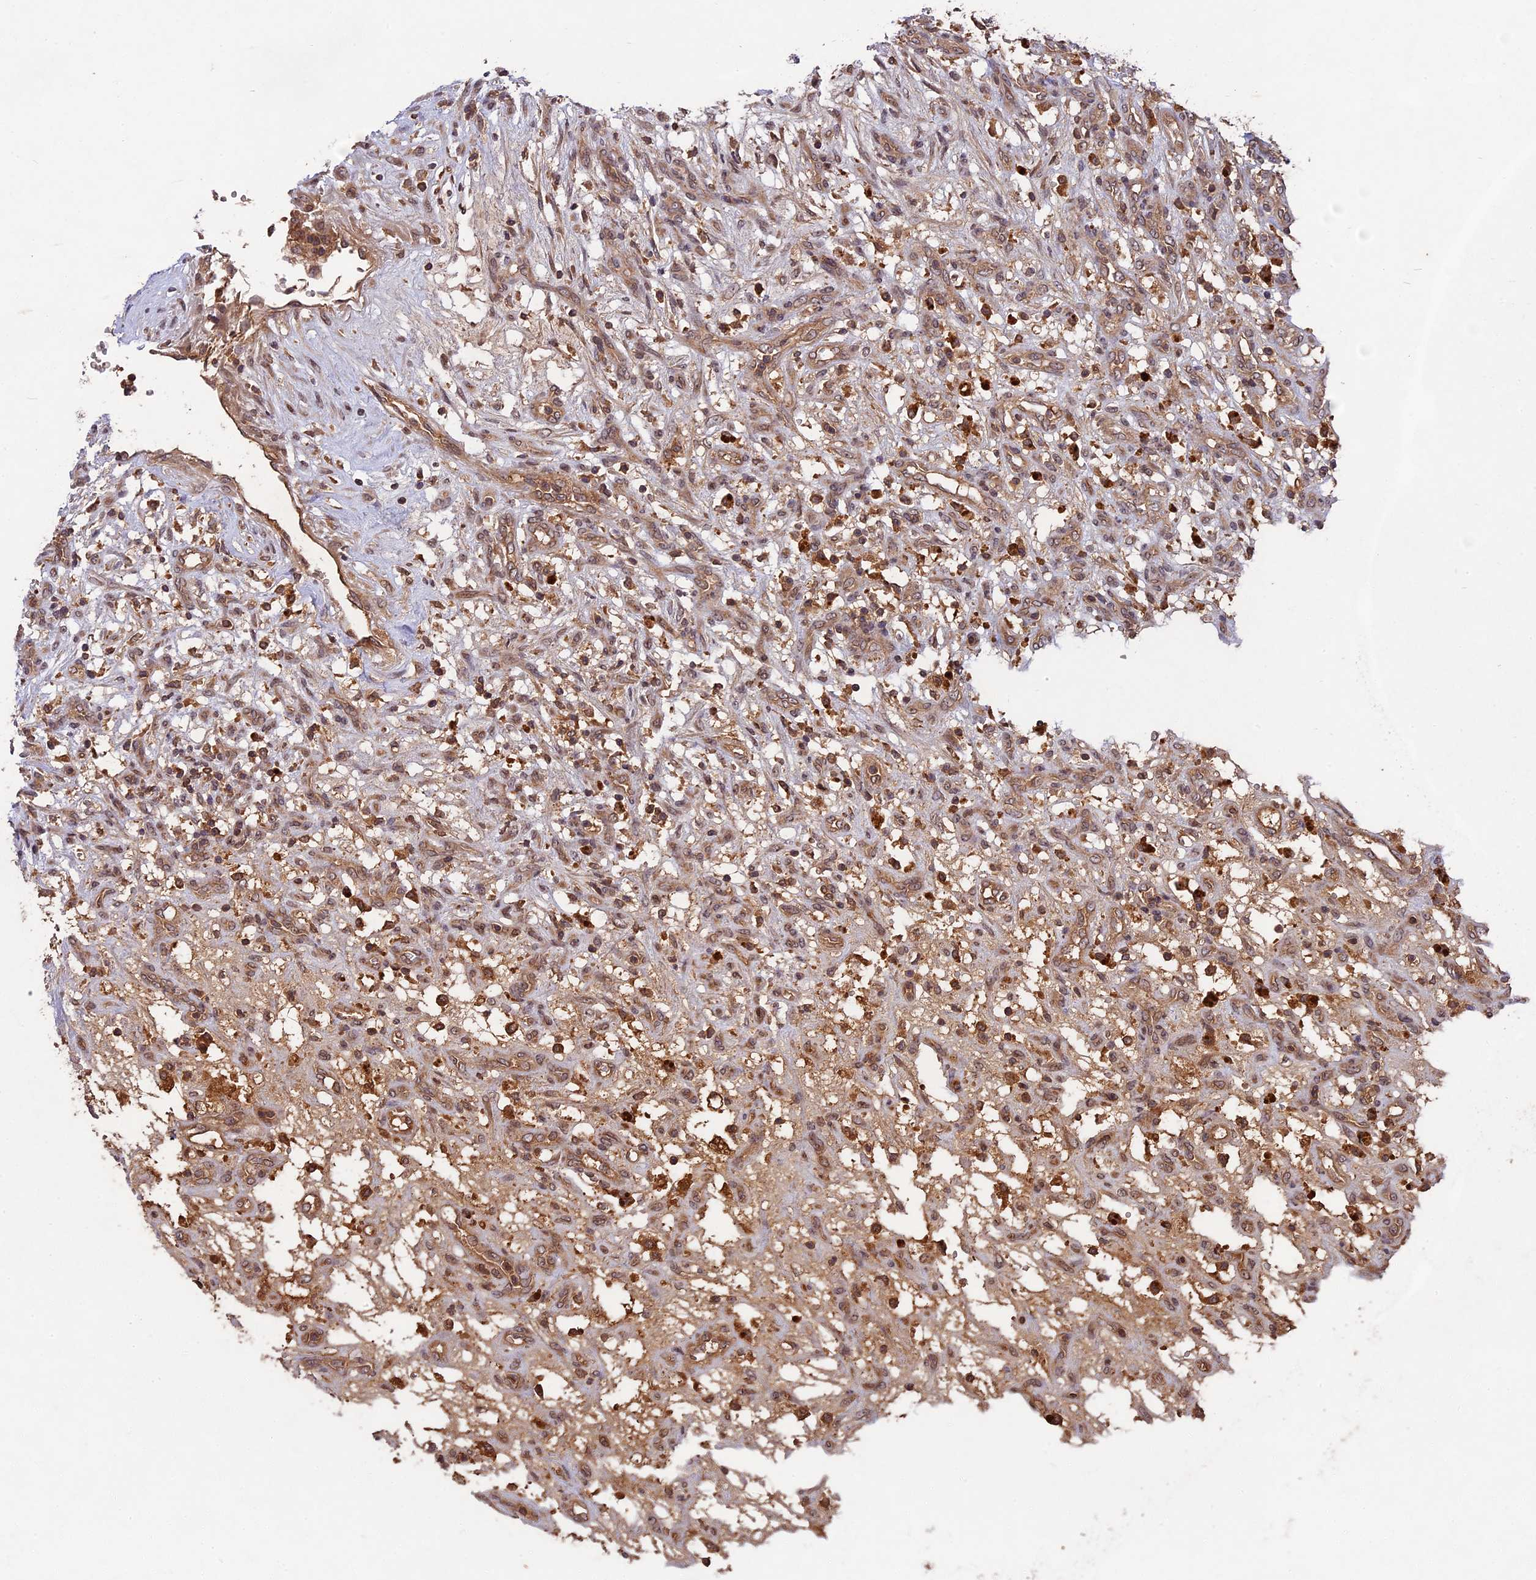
{"staining": {"intensity": "moderate", "quantity": ">75%", "location": "cytoplasmic/membranous"}, "tissue": "renal cancer", "cell_type": "Tumor cells", "image_type": "cancer", "snomed": [{"axis": "morphology", "description": "Adenocarcinoma, NOS"}, {"axis": "topography", "description": "Kidney"}], "caption": "An immunohistochemistry (IHC) photomicrograph of neoplastic tissue is shown. Protein staining in brown labels moderate cytoplasmic/membranous positivity in renal cancer within tumor cells.", "gene": "CHAC1", "patient": {"sex": "female", "age": 57}}